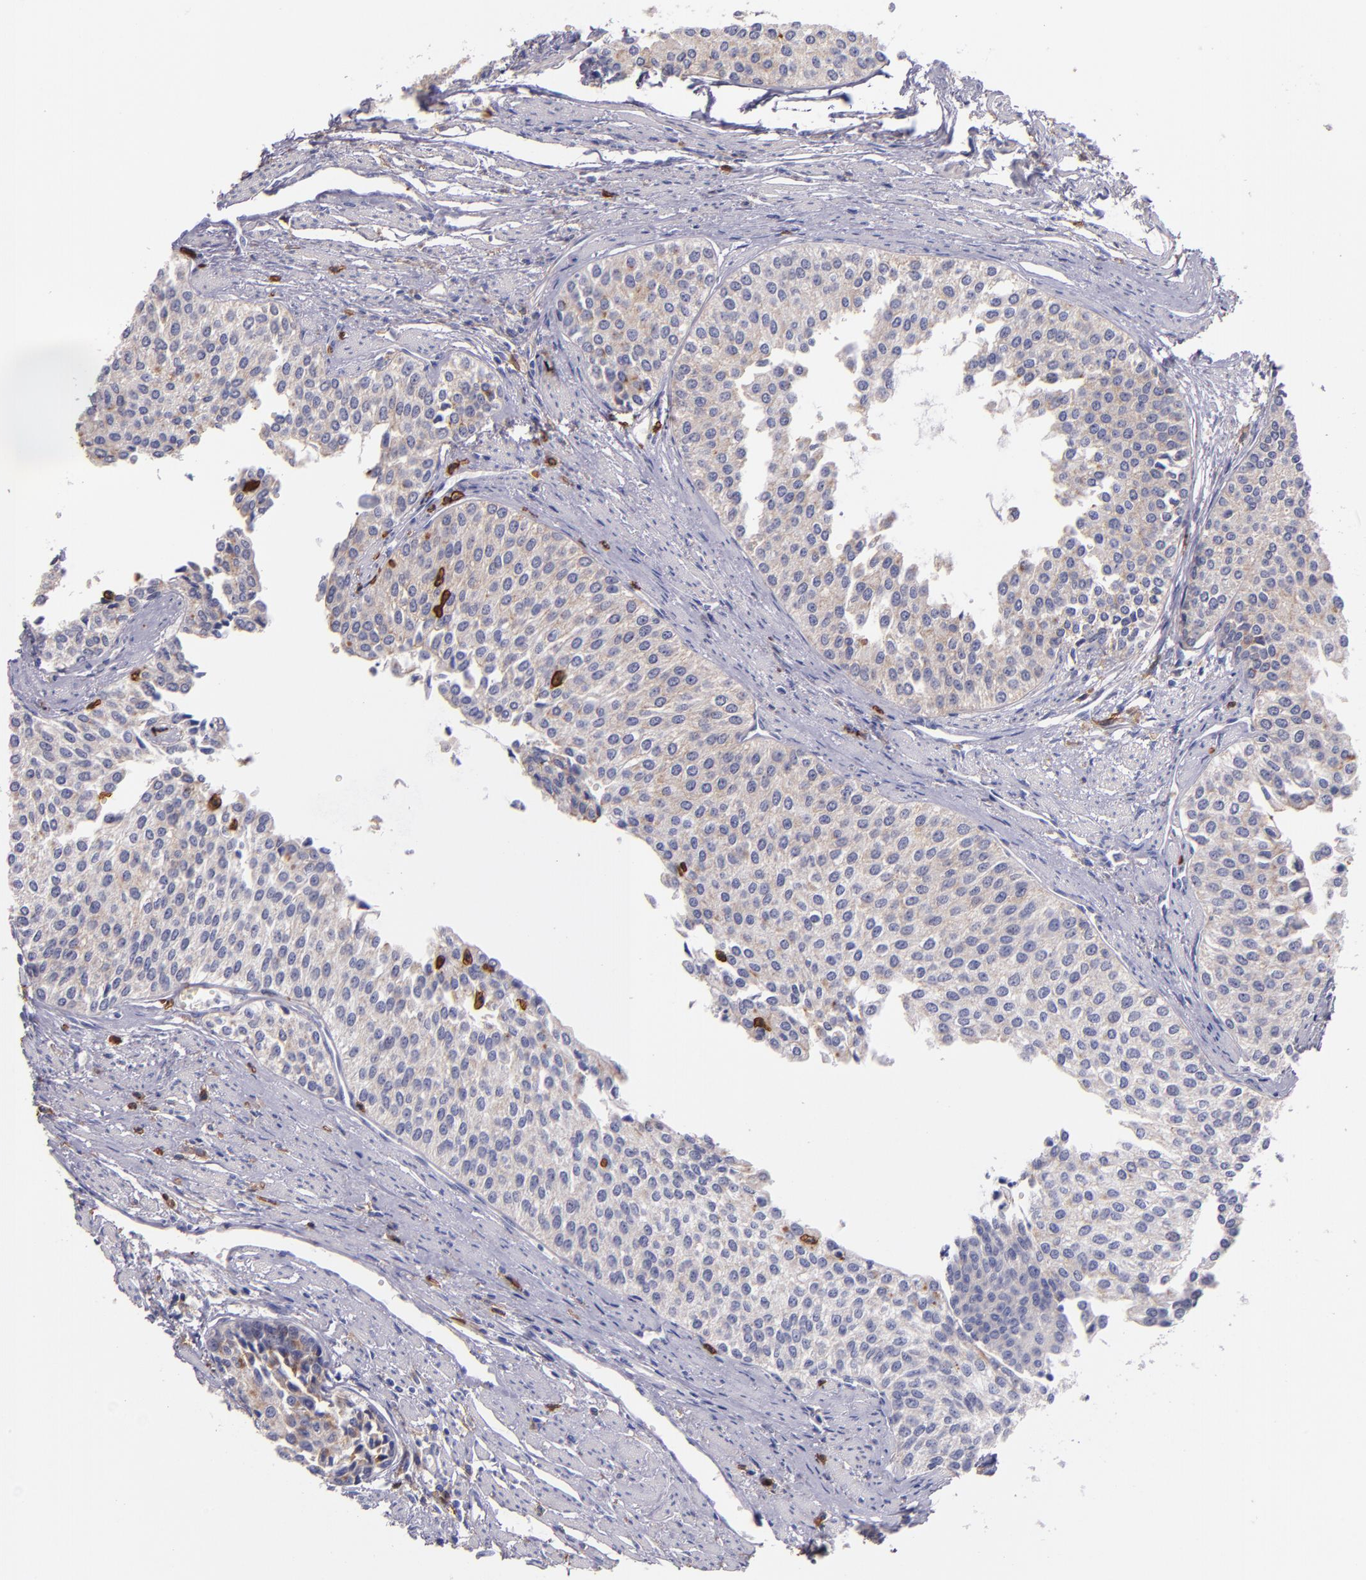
{"staining": {"intensity": "negative", "quantity": "none", "location": "none"}, "tissue": "urothelial cancer", "cell_type": "Tumor cells", "image_type": "cancer", "snomed": [{"axis": "morphology", "description": "Urothelial carcinoma, Low grade"}, {"axis": "topography", "description": "Urinary bladder"}], "caption": "Immunohistochemistry of low-grade urothelial carcinoma demonstrates no staining in tumor cells. (DAB (3,3'-diaminobenzidine) immunohistochemistry with hematoxylin counter stain).", "gene": "C5AR1", "patient": {"sex": "female", "age": 73}}